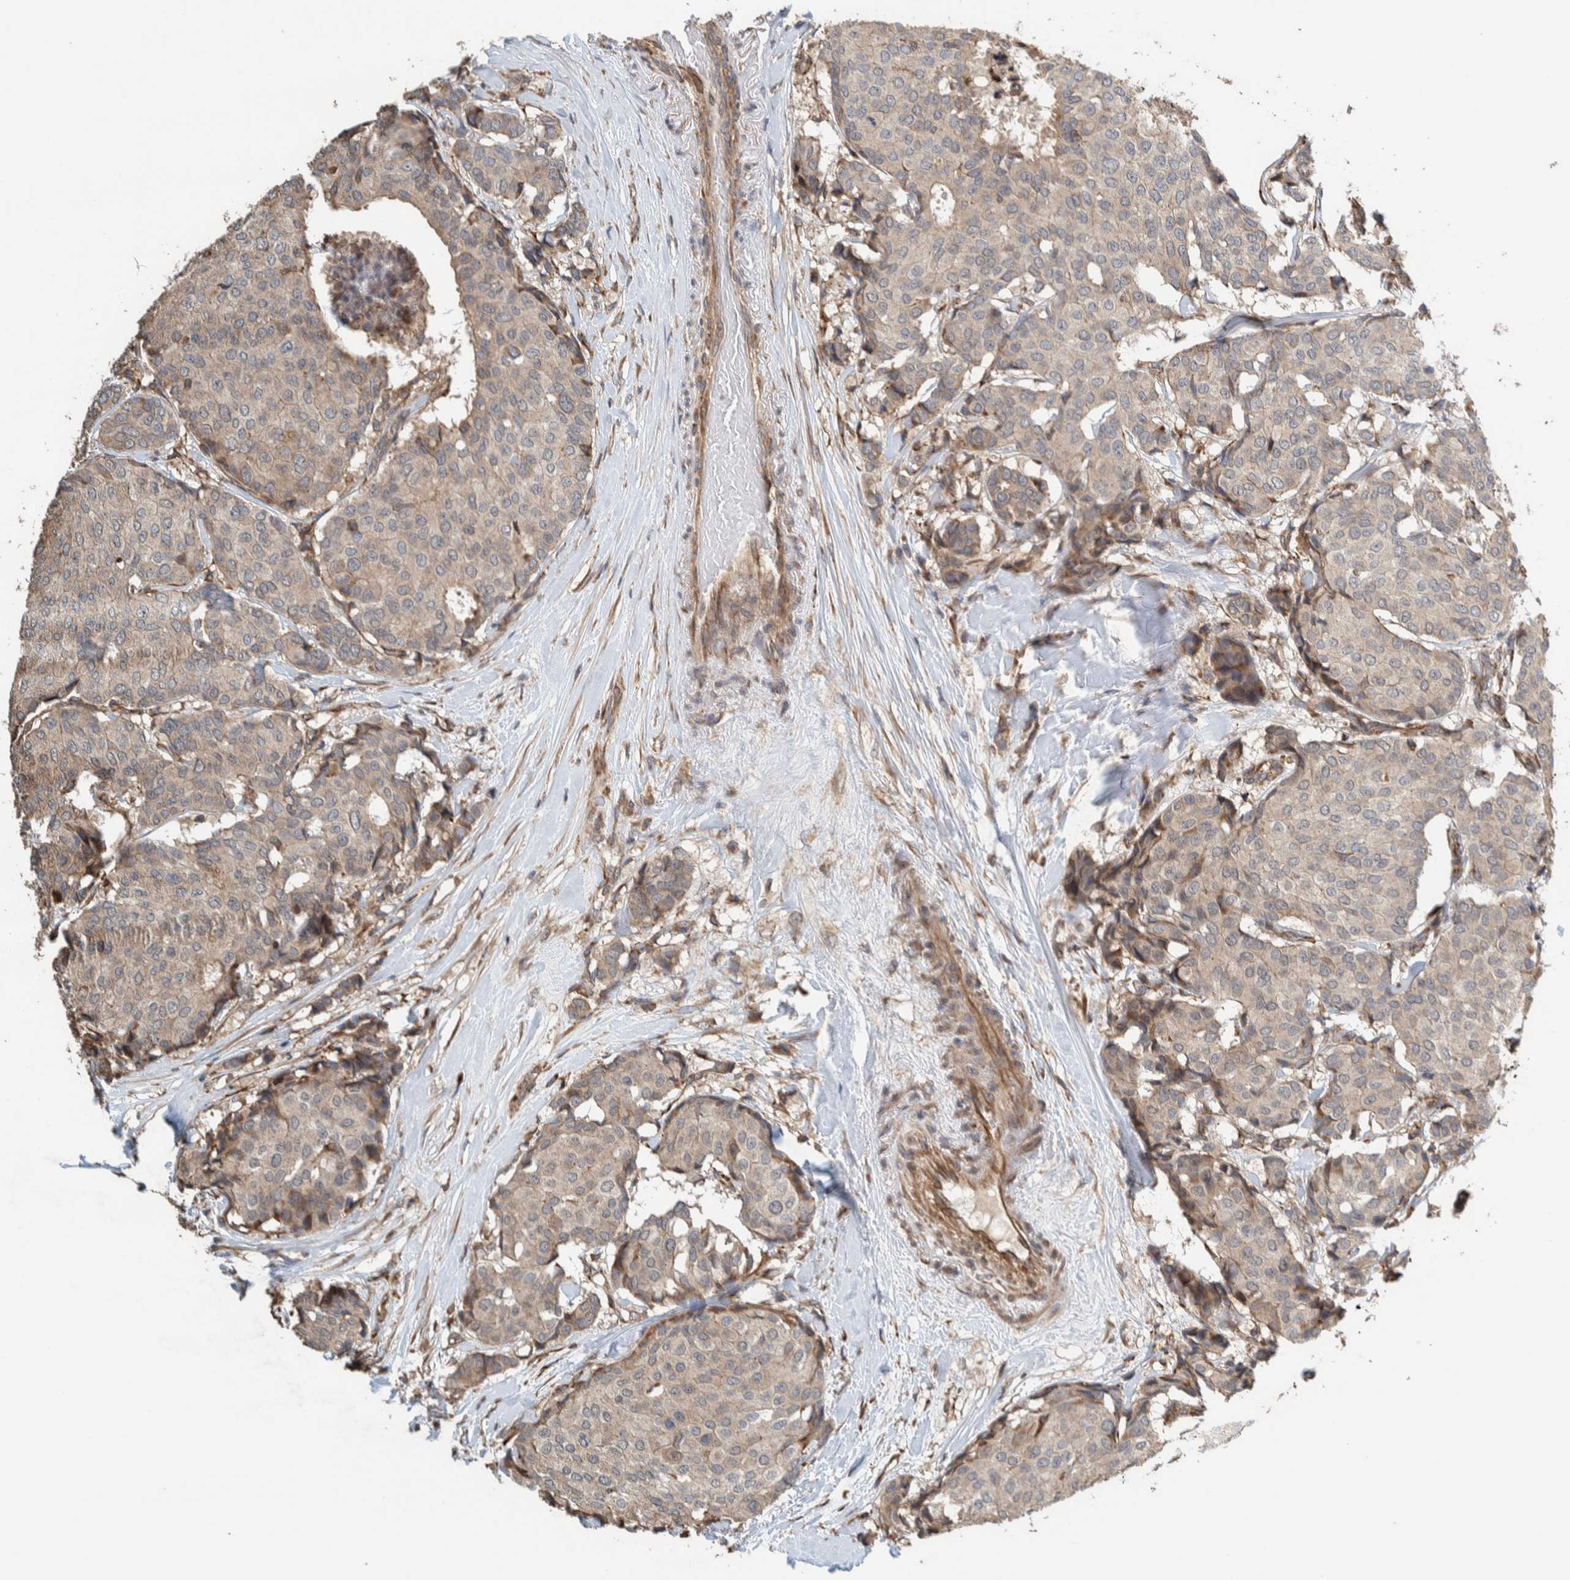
{"staining": {"intensity": "weak", "quantity": ">75%", "location": "cytoplasmic/membranous"}, "tissue": "breast cancer", "cell_type": "Tumor cells", "image_type": "cancer", "snomed": [{"axis": "morphology", "description": "Duct carcinoma"}, {"axis": "topography", "description": "Breast"}], "caption": "High-power microscopy captured an IHC micrograph of infiltrating ductal carcinoma (breast), revealing weak cytoplasmic/membranous positivity in approximately >75% of tumor cells. (Brightfield microscopy of DAB IHC at high magnification).", "gene": "PLA2G3", "patient": {"sex": "female", "age": 75}}